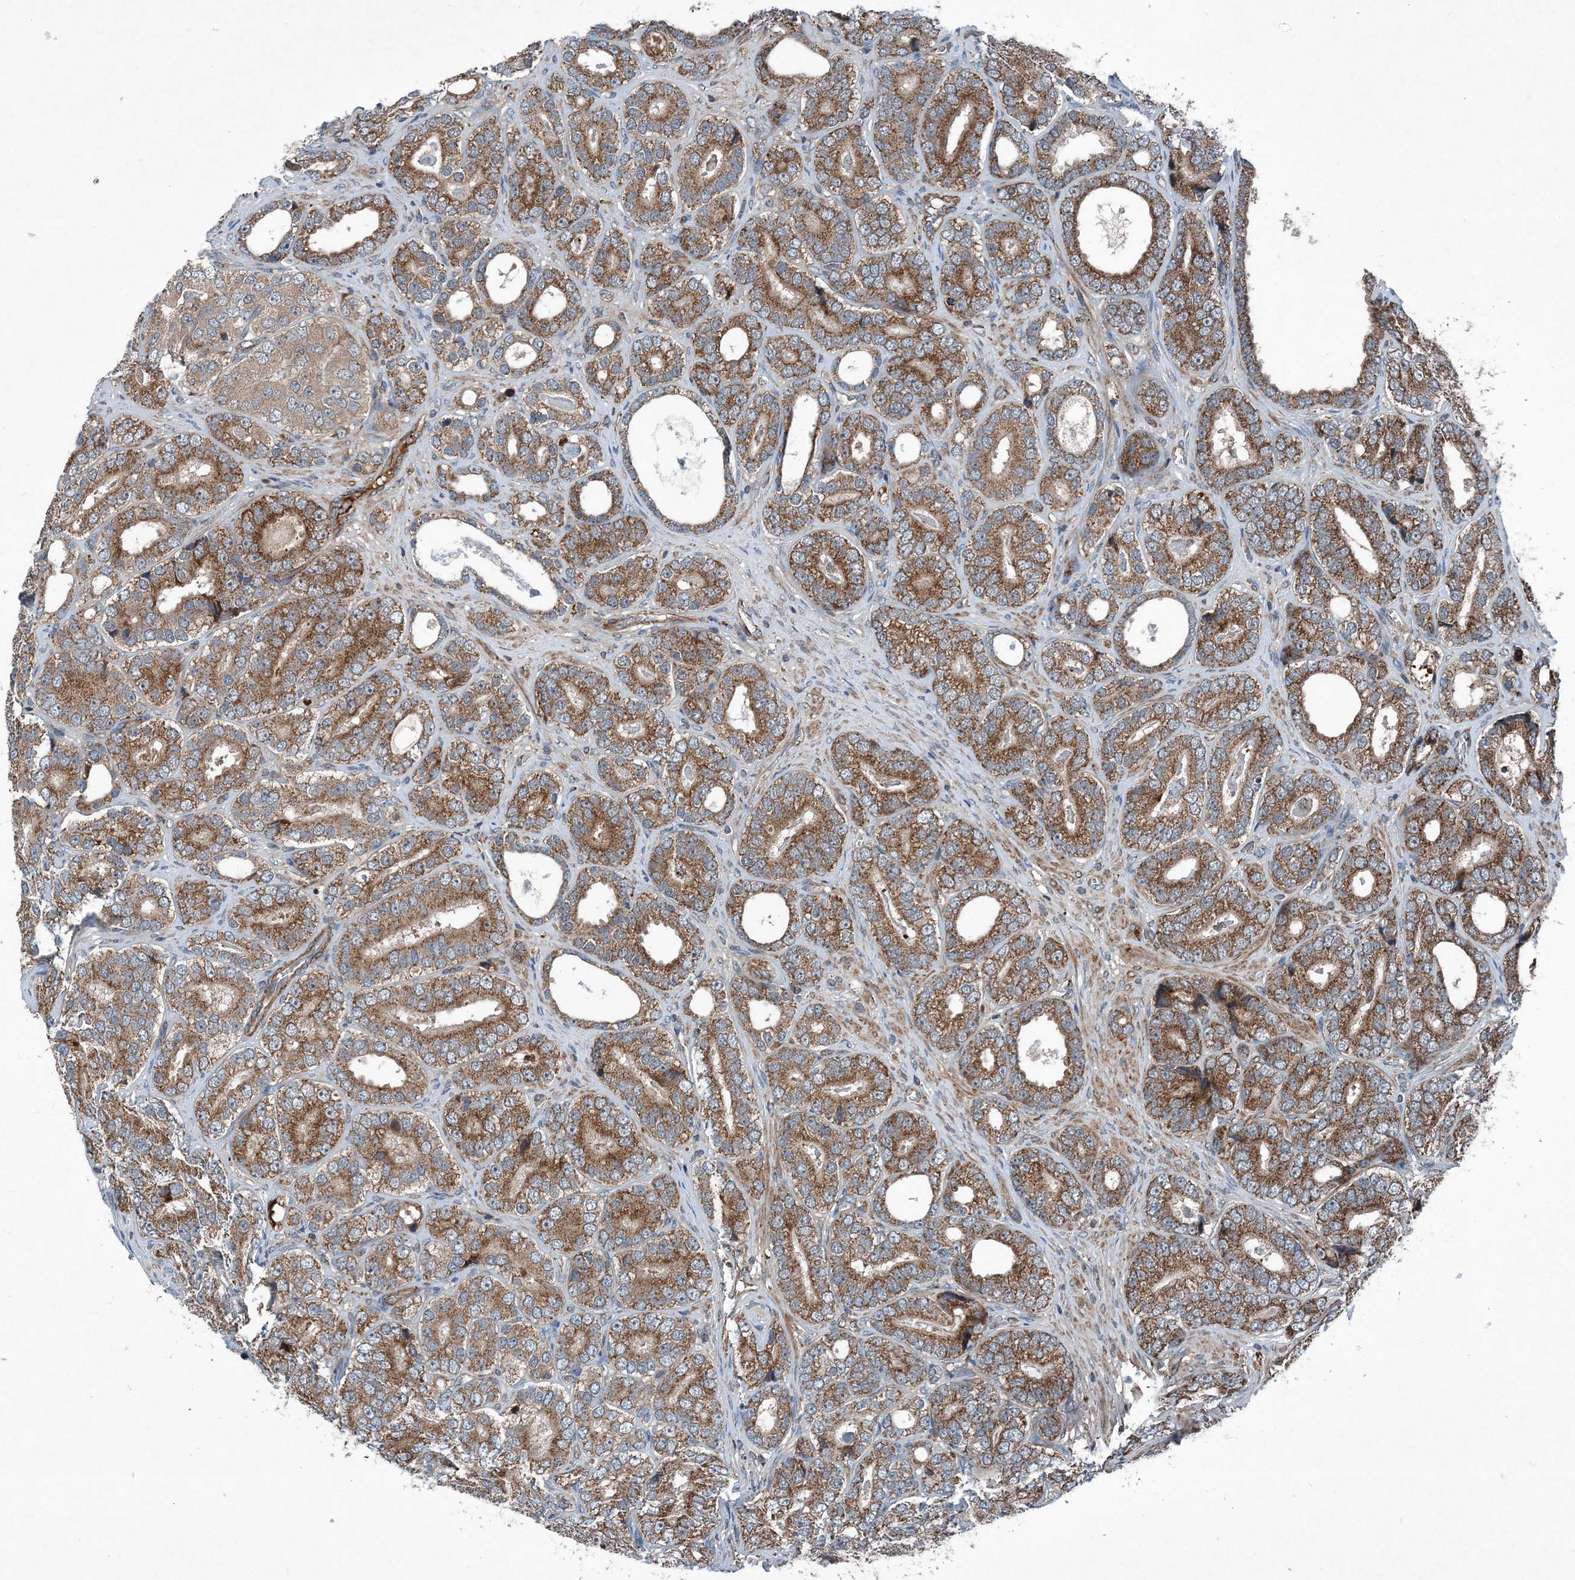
{"staining": {"intensity": "moderate", "quantity": ">75%", "location": "cytoplasmic/membranous"}, "tissue": "prostate cancer", "cell_type": "Tumor cells", "image_type": "cancer", "snomed": [{"axis": "morphology", "description": "Adenocarcinoma, High grade"}, {"axis": "topography", "description": "Prostate"}], "caption": "This histopathology image exhibits immunohistochemistry (IHC) staining of high-grade adenocarcinoma (prostate), with medium moderate cytoplasmic/membranous positivity in approximately >75% of tumor cells.", "gene": "NDUFA2", "patient": {"sex": "male", "age": 56}}